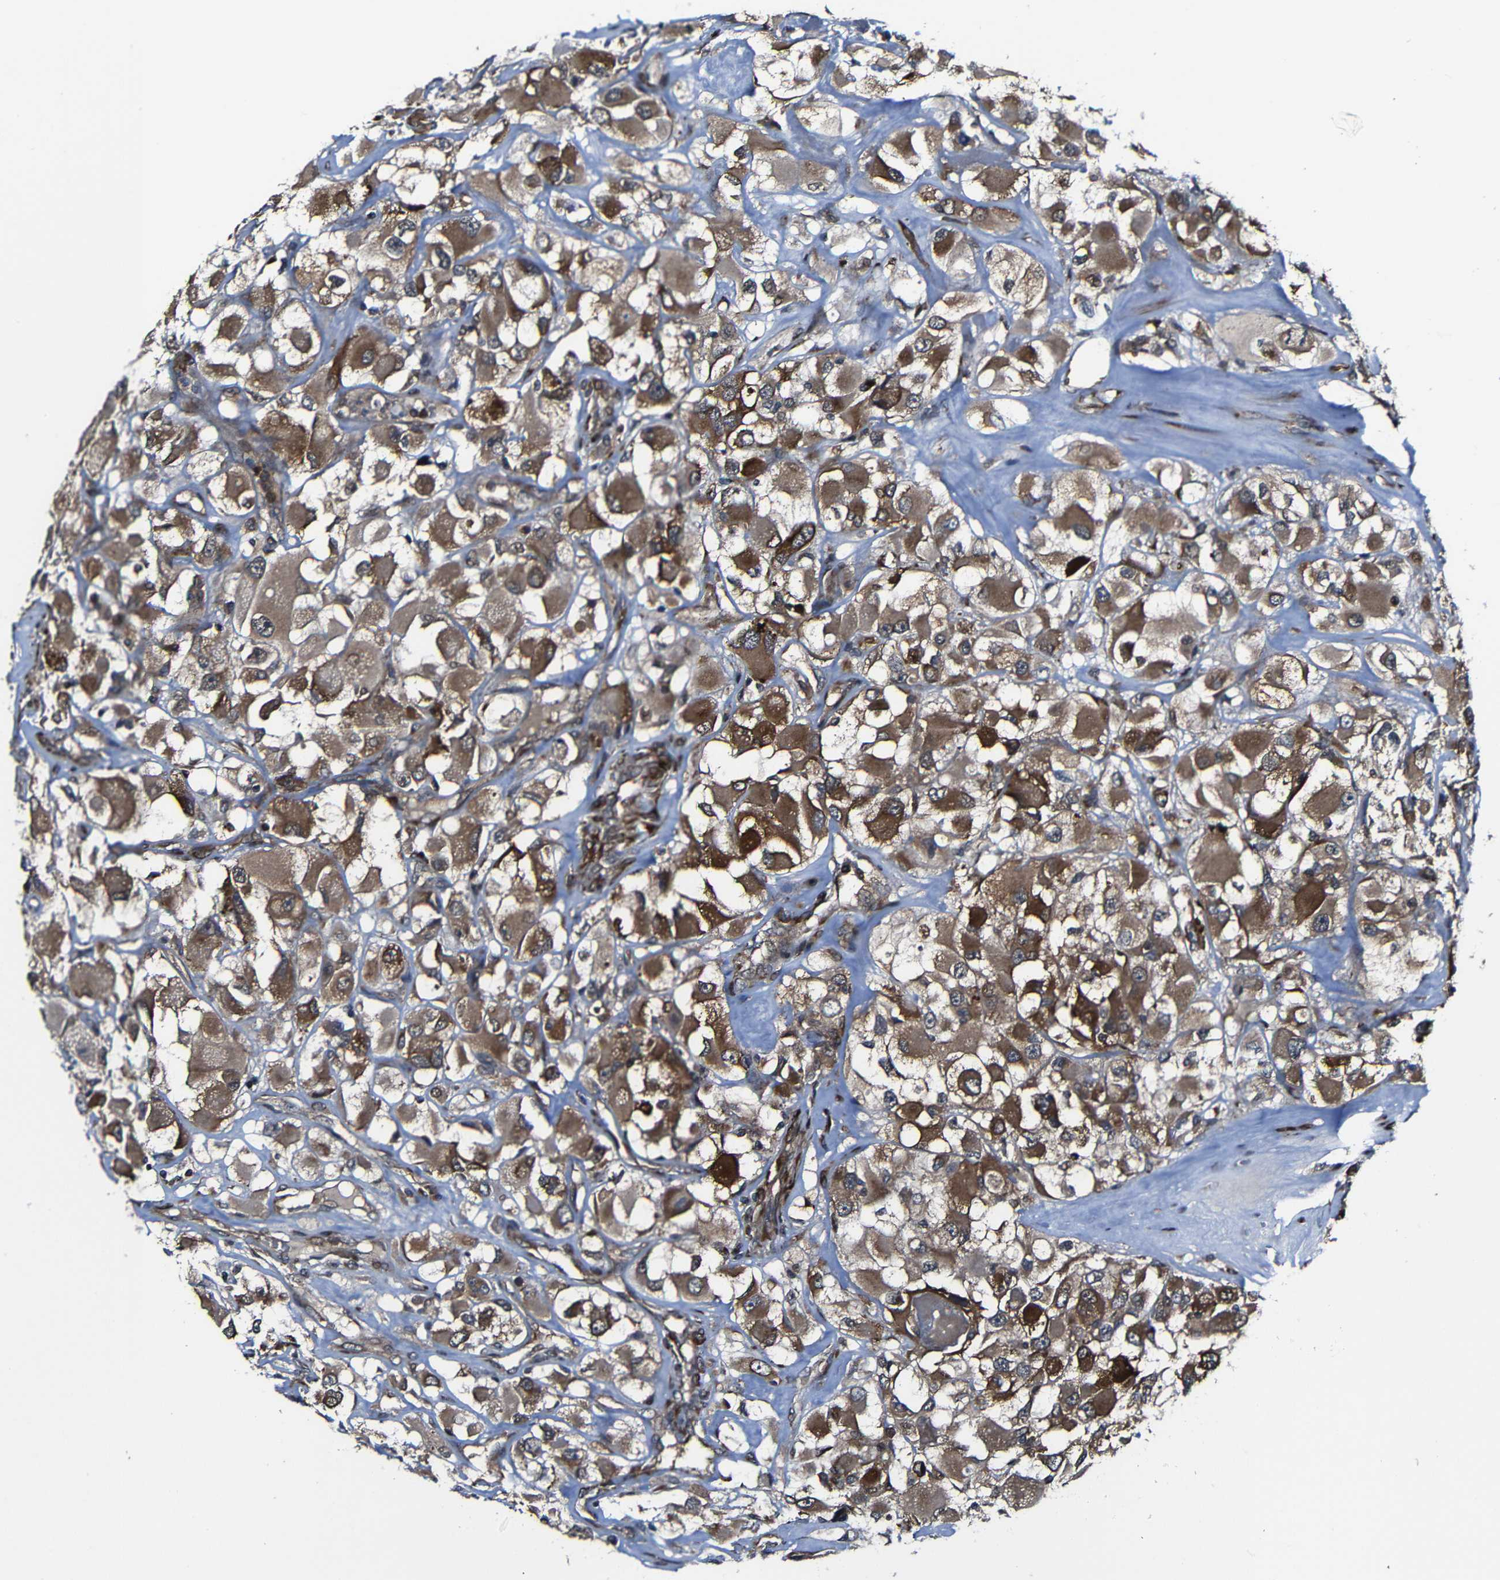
{"staining": {"intensity": "moderate", "quantity": ">75%", "location": "cytoplasmic/membranous"}, "tissue": "renal cancer", "cell_type": "Tumor cells", "image_type": "cancer", "snomed": [{"axis": "morphology", "description": "Adenocarcinoma, NOS"}, {"axis": "topography", "description": "Kidney"}], "caption": "IHC photomicrograph of human adenocarcinoma (renal) stained for a protein (brown), which reveals medium levels of moderate cytoplasmic/membranous staining in approximately >75% of tumor cells.", "gene": "KIAA0513", "patient": {"sex": "female", "age": 52}}